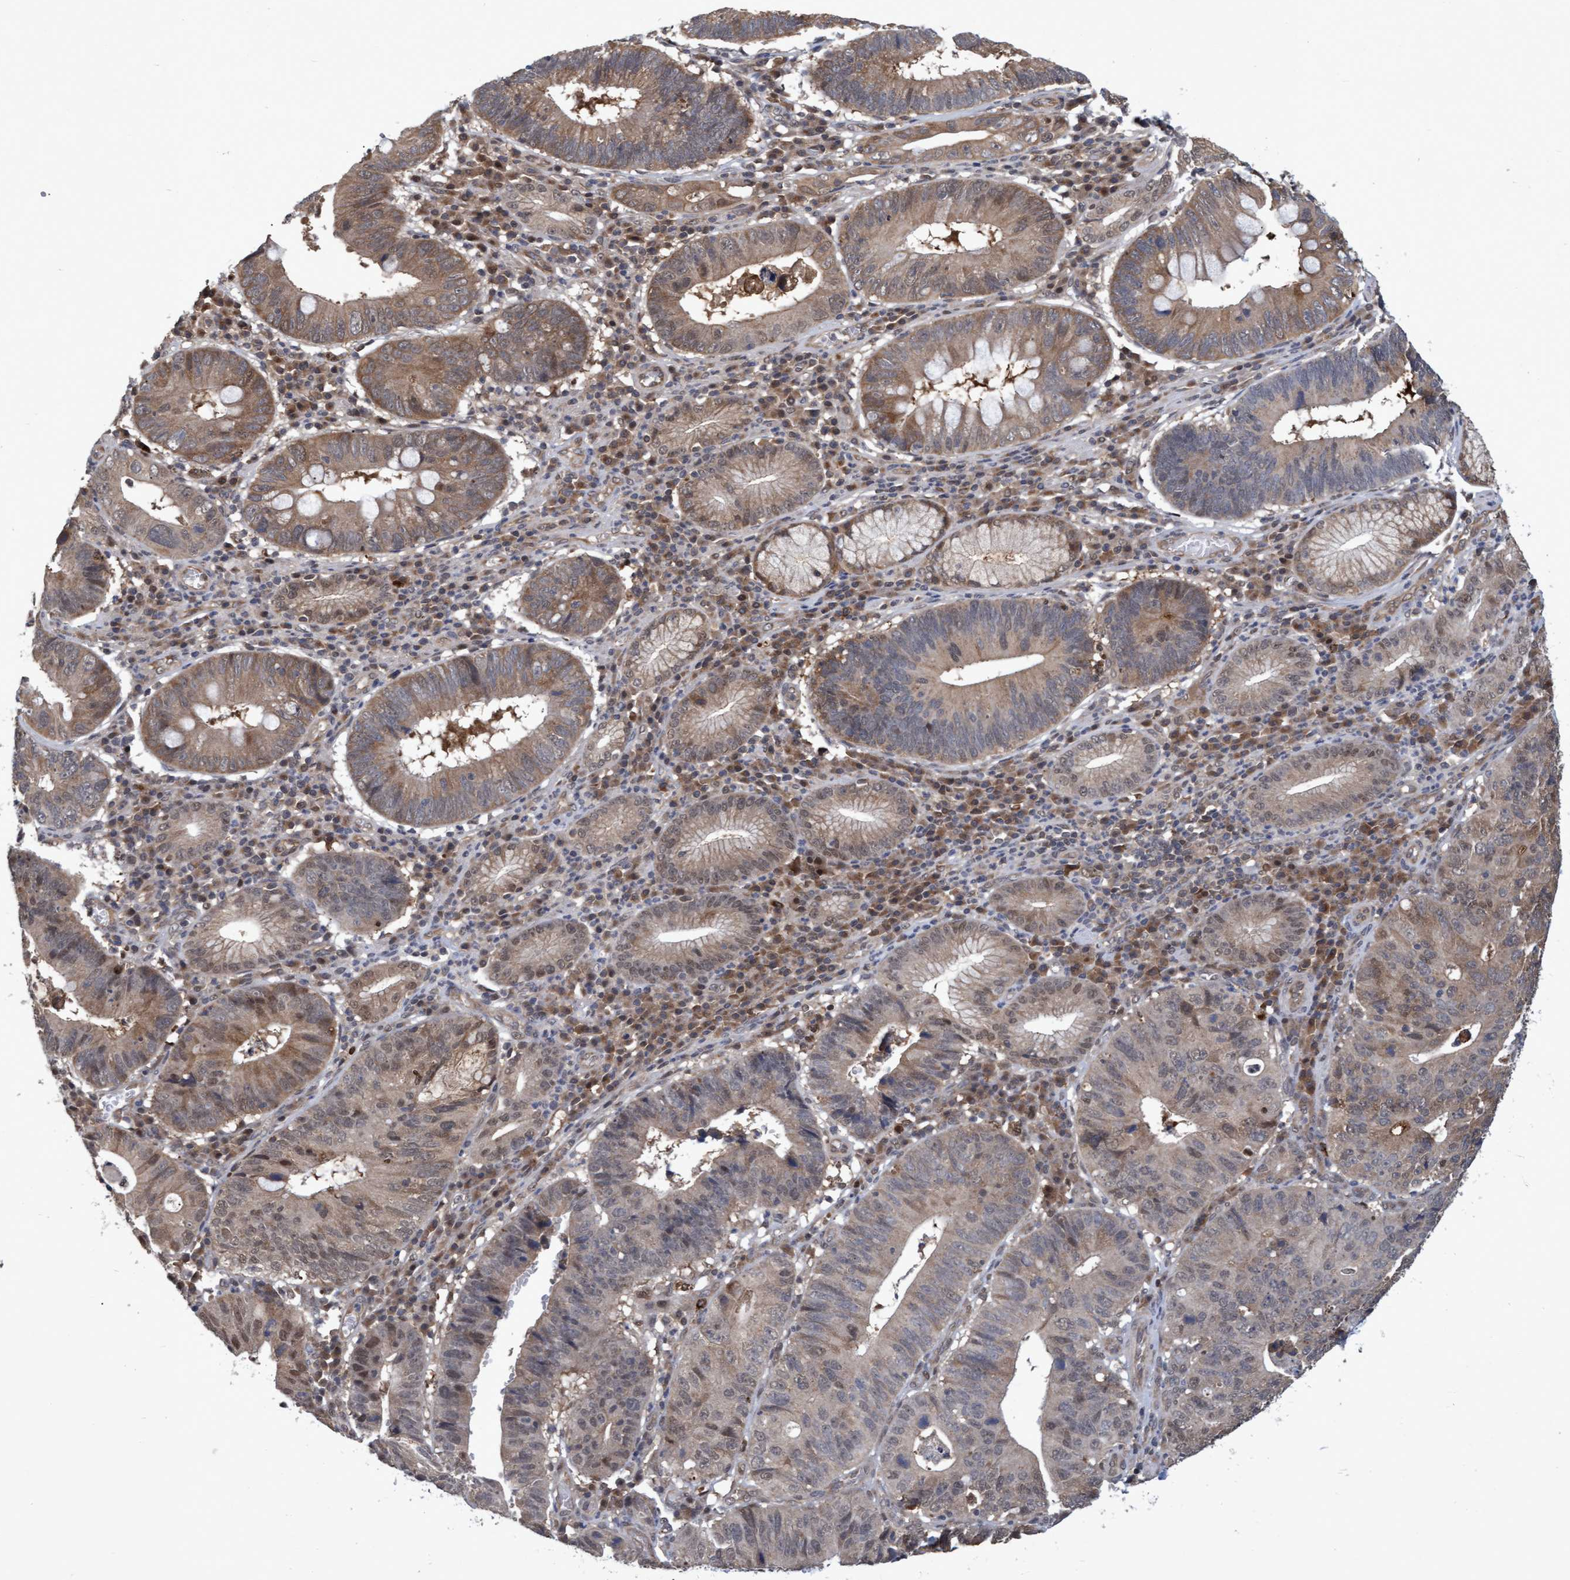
{"staining": {"intensity": "moderate", "quantity": ">75%", "location": "cytoplasmic/membranous,nuclear"}, "tissue": "stomach cancer", "cell_type": "Tumor cells", "image_type": "cancer", "snomed": [{"axis": "morphology", "description": "Adenocarcinoma, NOS"}, {"axis": "topography", "description": "Stomach"}], "caption": "The histopathology image displays immunohistochemical staining of stomach cancer. There is moderate cytoplasmic/membranous and nuclear expression is seen in about >75% of tumor cells.", "gene": "PSMB6", "patient": {"sex": "male", "age": 59}}